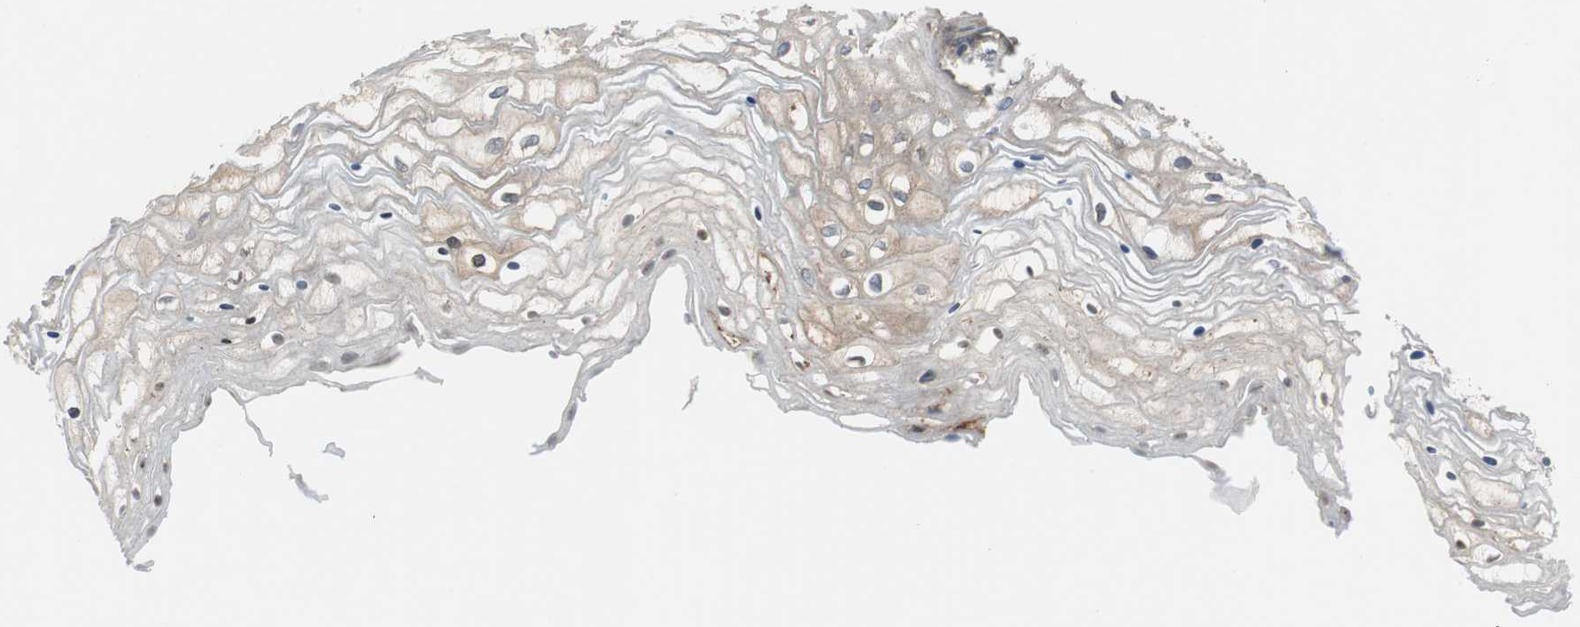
{"staining": {"intensity": "moderate", "quantity": ">75%", "location": "cytoplasmic/membranous"}, "tissue": "vagina", "cell_type": "Squamous epithelial cells", "image_type": "normal", "snomed": [{"axis": "morphology", "description": "Normal tissue, NOS"}, {"axis": "topography", "description": "Vagina"}], "caption": "Protein analysis of benign vagina reveals moderate cytoplasmic/membranous positivity in approximately >75% of squamous epithelial cells.", "gene": "NCK1", "patient": {"sex": "female", "age": 34}}